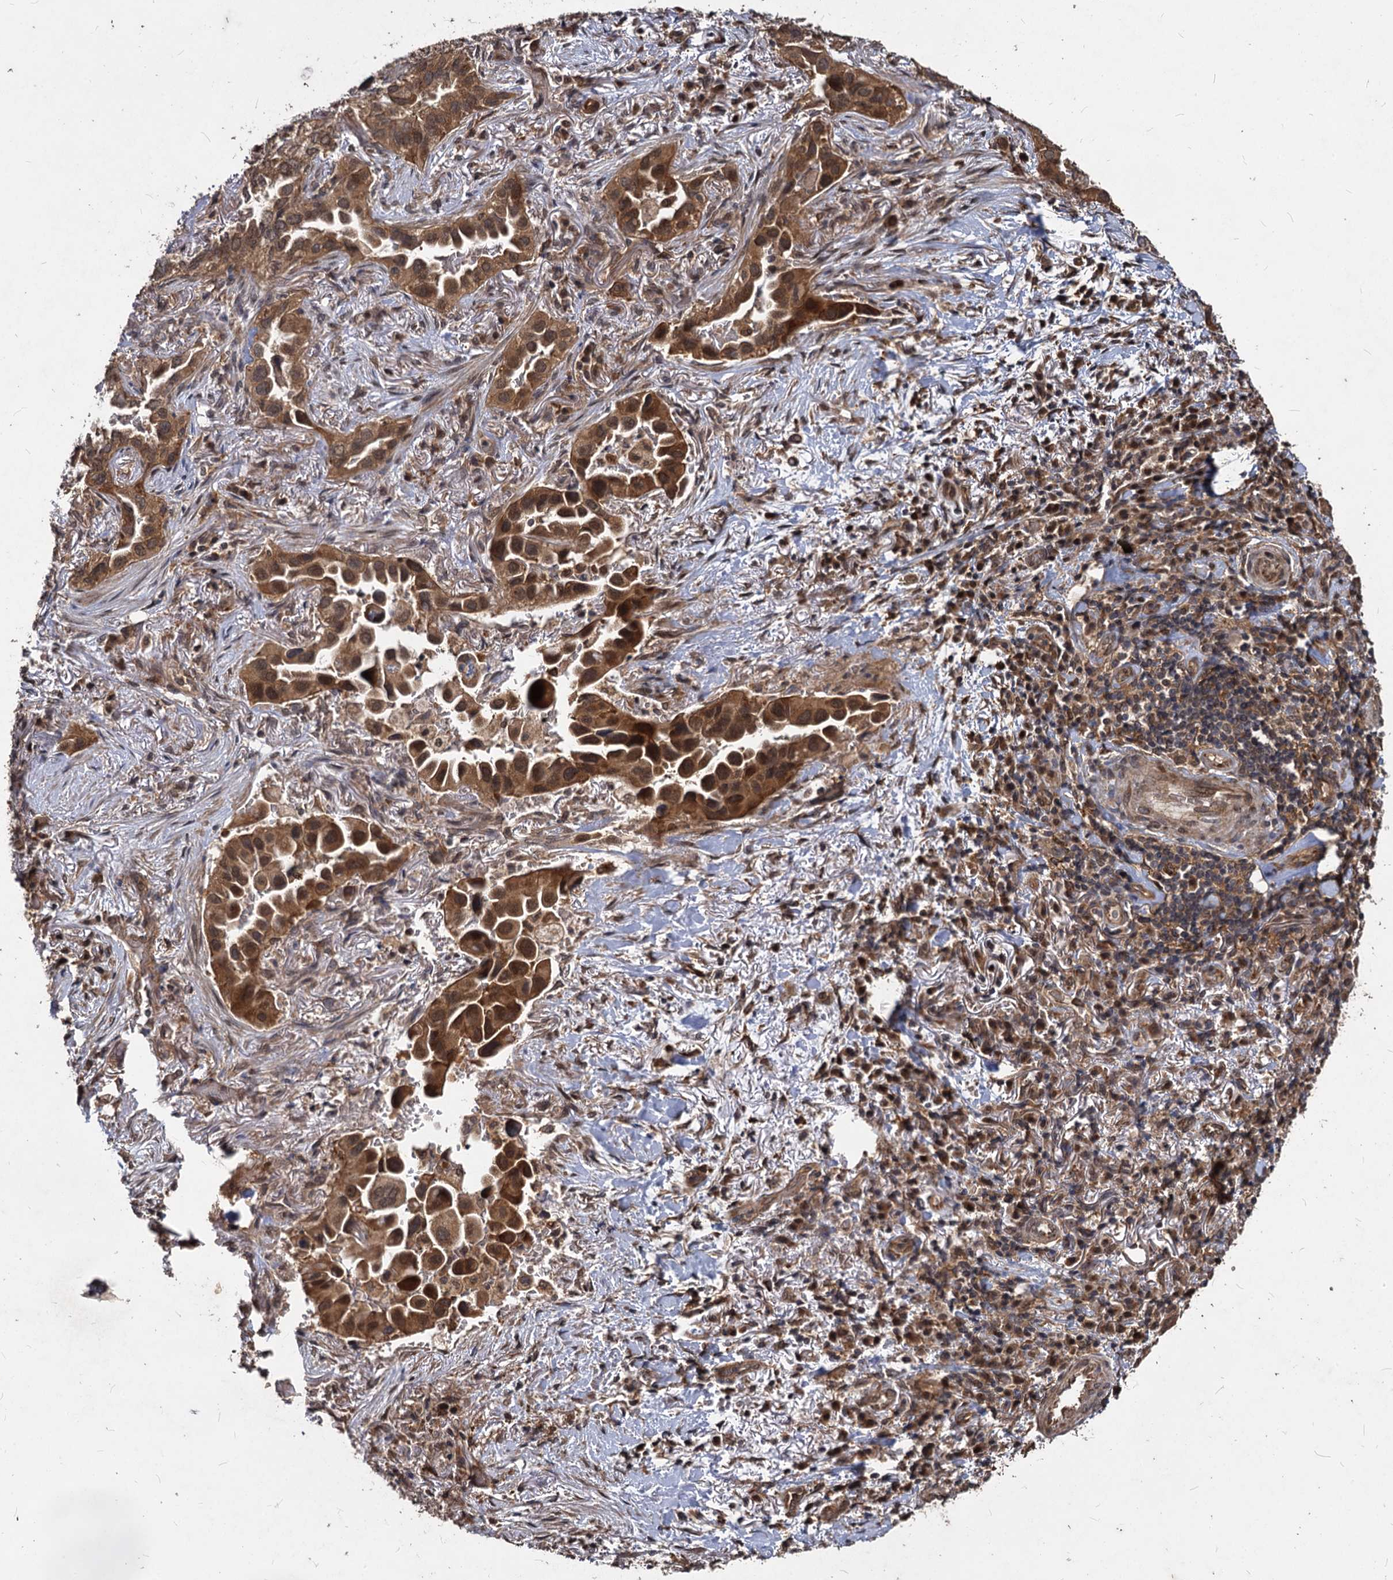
{"staining": {"intensity": "moderate", "quantity": ">75%", "location": "cytoplasmic/membranous,nuclear"}, "tissue": "lung cancer", "cell_type": "Tumor cells", "image_type": "cancer", "snomed": [{"axis": "morphology", "description": "Adenocarcinoma, NOS"}, {"axis": "topography", "description": "Lung"}], "caption": "A brown stain highlights moderate cytoplasmic/membranous and nuclear staining of a protein in lung adenocarcinoma tumor cells.", "gene": "VPS51", "patient": {"sex": "female", "age": 76}}